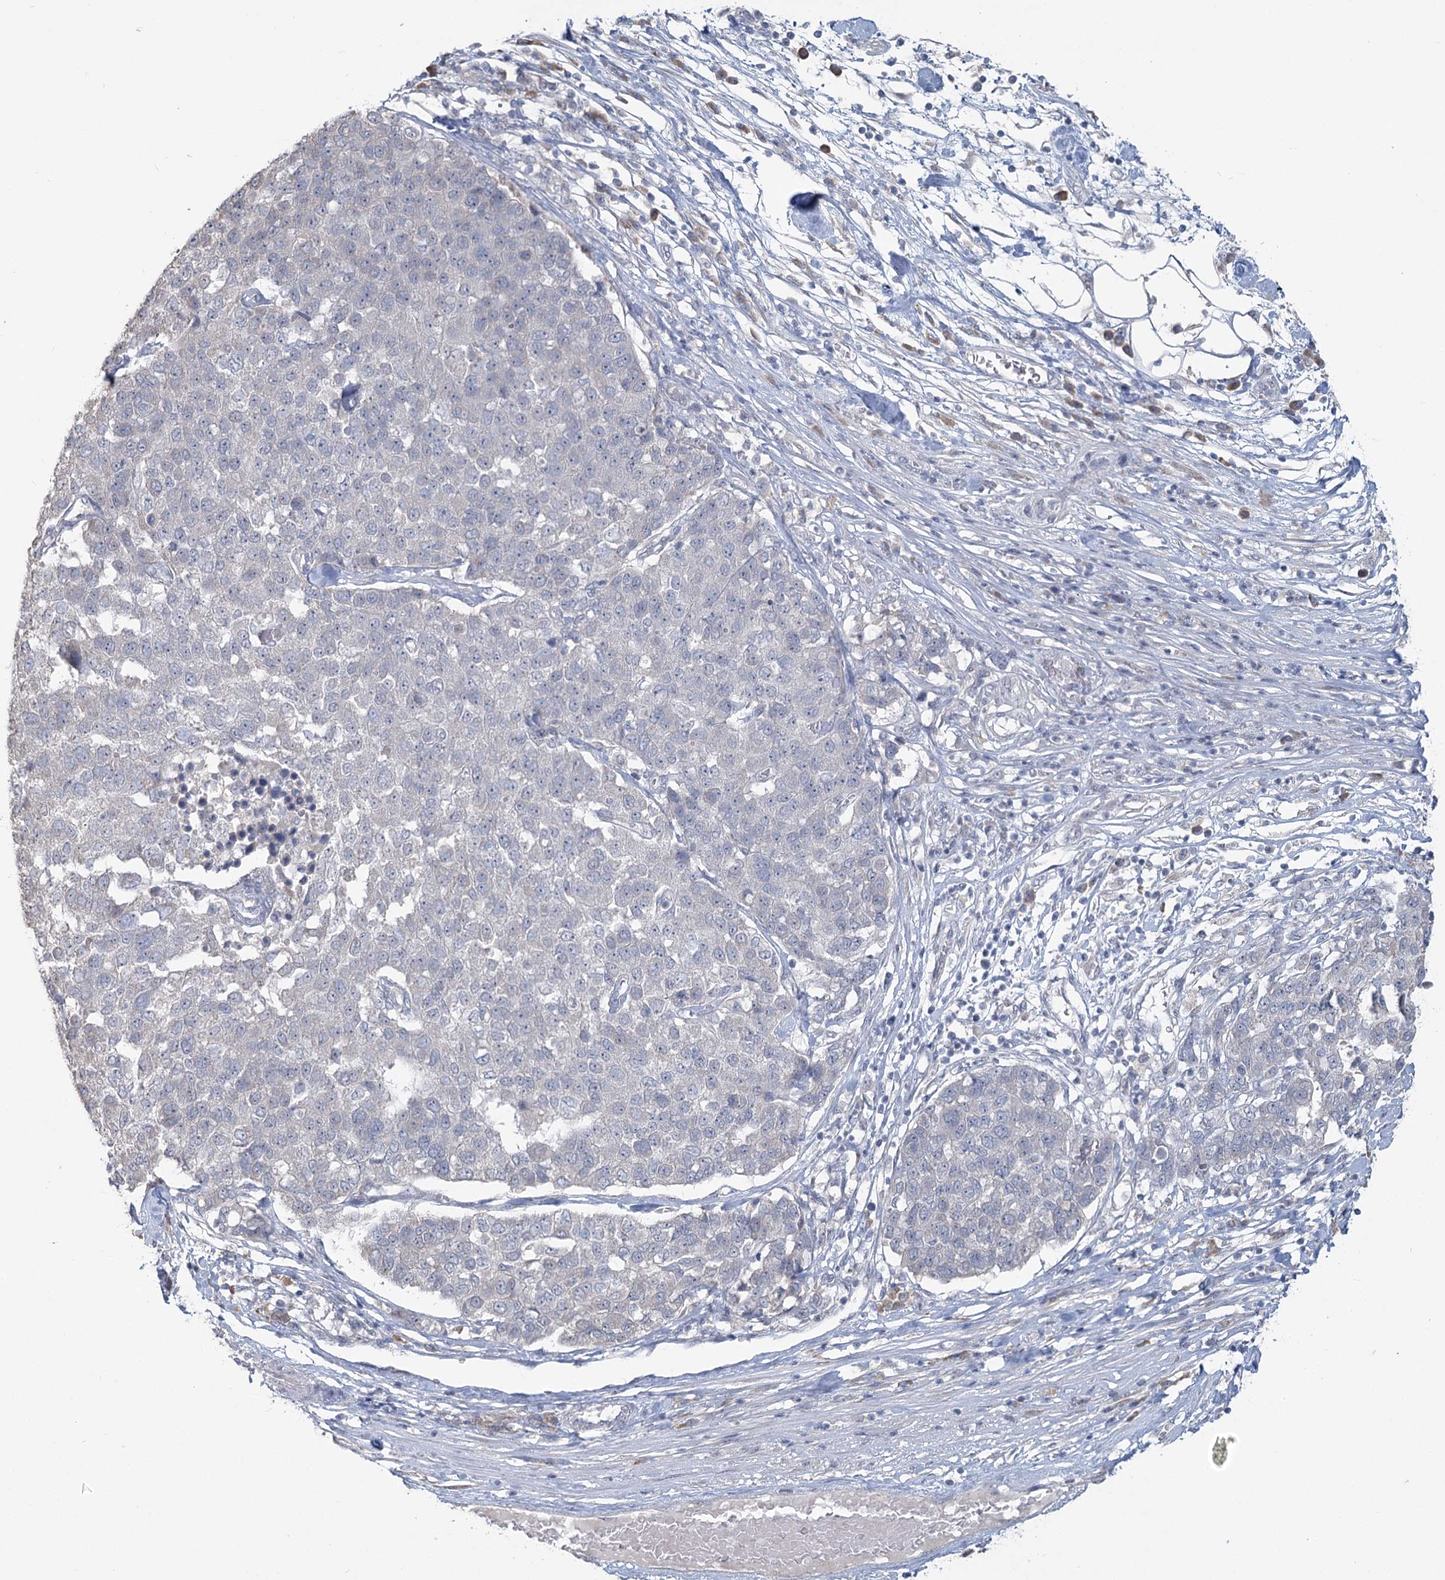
{"staining": {"intensity": "negative", "quantity": "none", "location": "none"}, "tissue": "pancreatic cancer", "cell_type": "Tumor cells", "image_type": "cancer", "snomed": [{"axis": "morphology", "description": "Adenocarcinoma, NOS"}, {"axis": "topography", "description": "Pancreas"}], "caption": "Immunohistochemistry of pancreatic cancer (adenocarcinoma) demonstrates no expression in tumor cells.", "gene": "SLC9A3", "patient": {"sex": "female", "age": 61}}